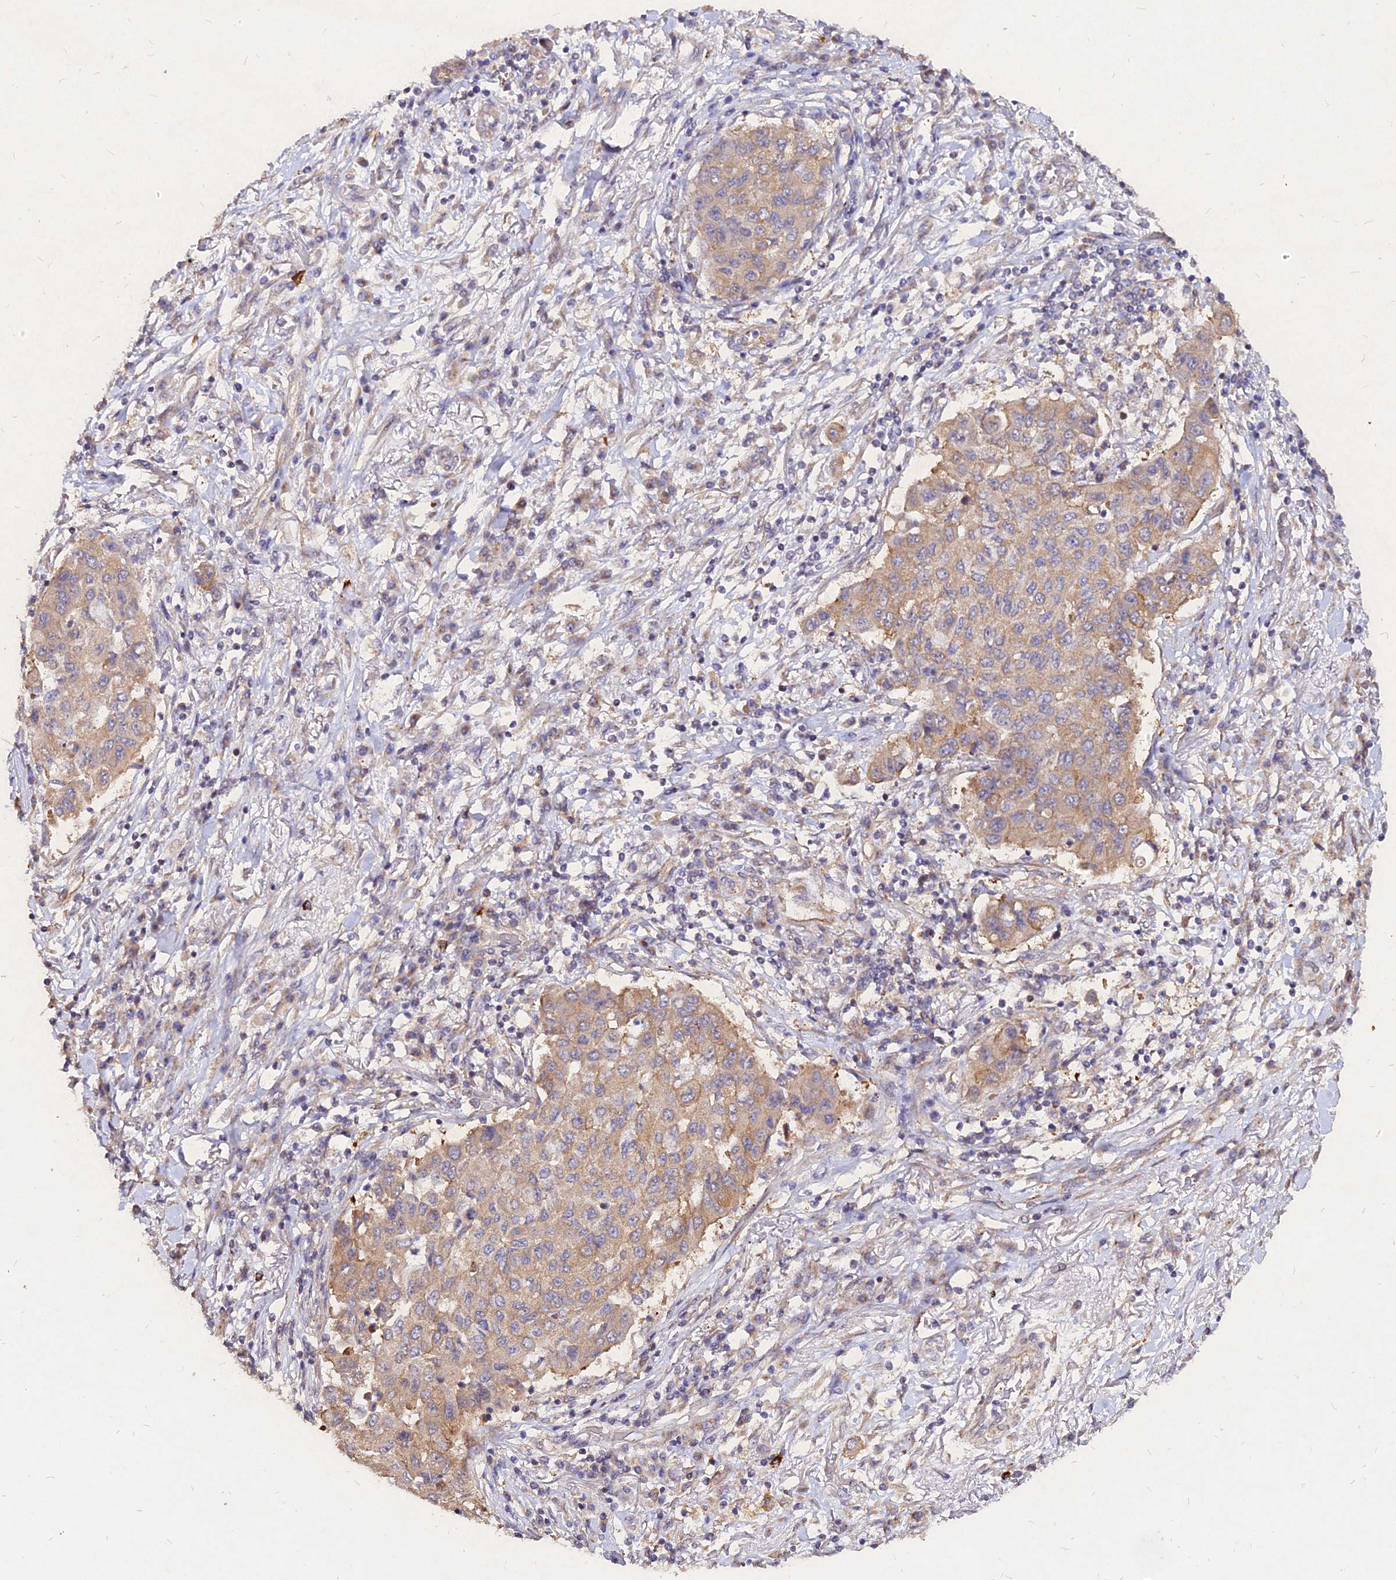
{"staining": {"intensity": "moderate", "quantity": "<25%", "location": "cytoplasmic/membranous"}, "tissue": "lung cancer", "cell_type": "Tumor cells", "image_type": "cancer", "snomed": [{"axis": "morphology", "description": "Squamous cell carcinoma, NOS"}, {"axis": "topography", "description": "Lung"}], "caption": "Protein staining shows moderate cytoplasmic/membranous expression in approximately <25% of tumor cells in lung cancer (squamous cell carcinoma). Using DAB (3,3'-diaminobenzidine) (brown) and hematoxylin (blue) stains, captured at high magnification using brightfield microscopy.", "gene": "SKA1", "patient": {"sex": "male", "age": 74}}